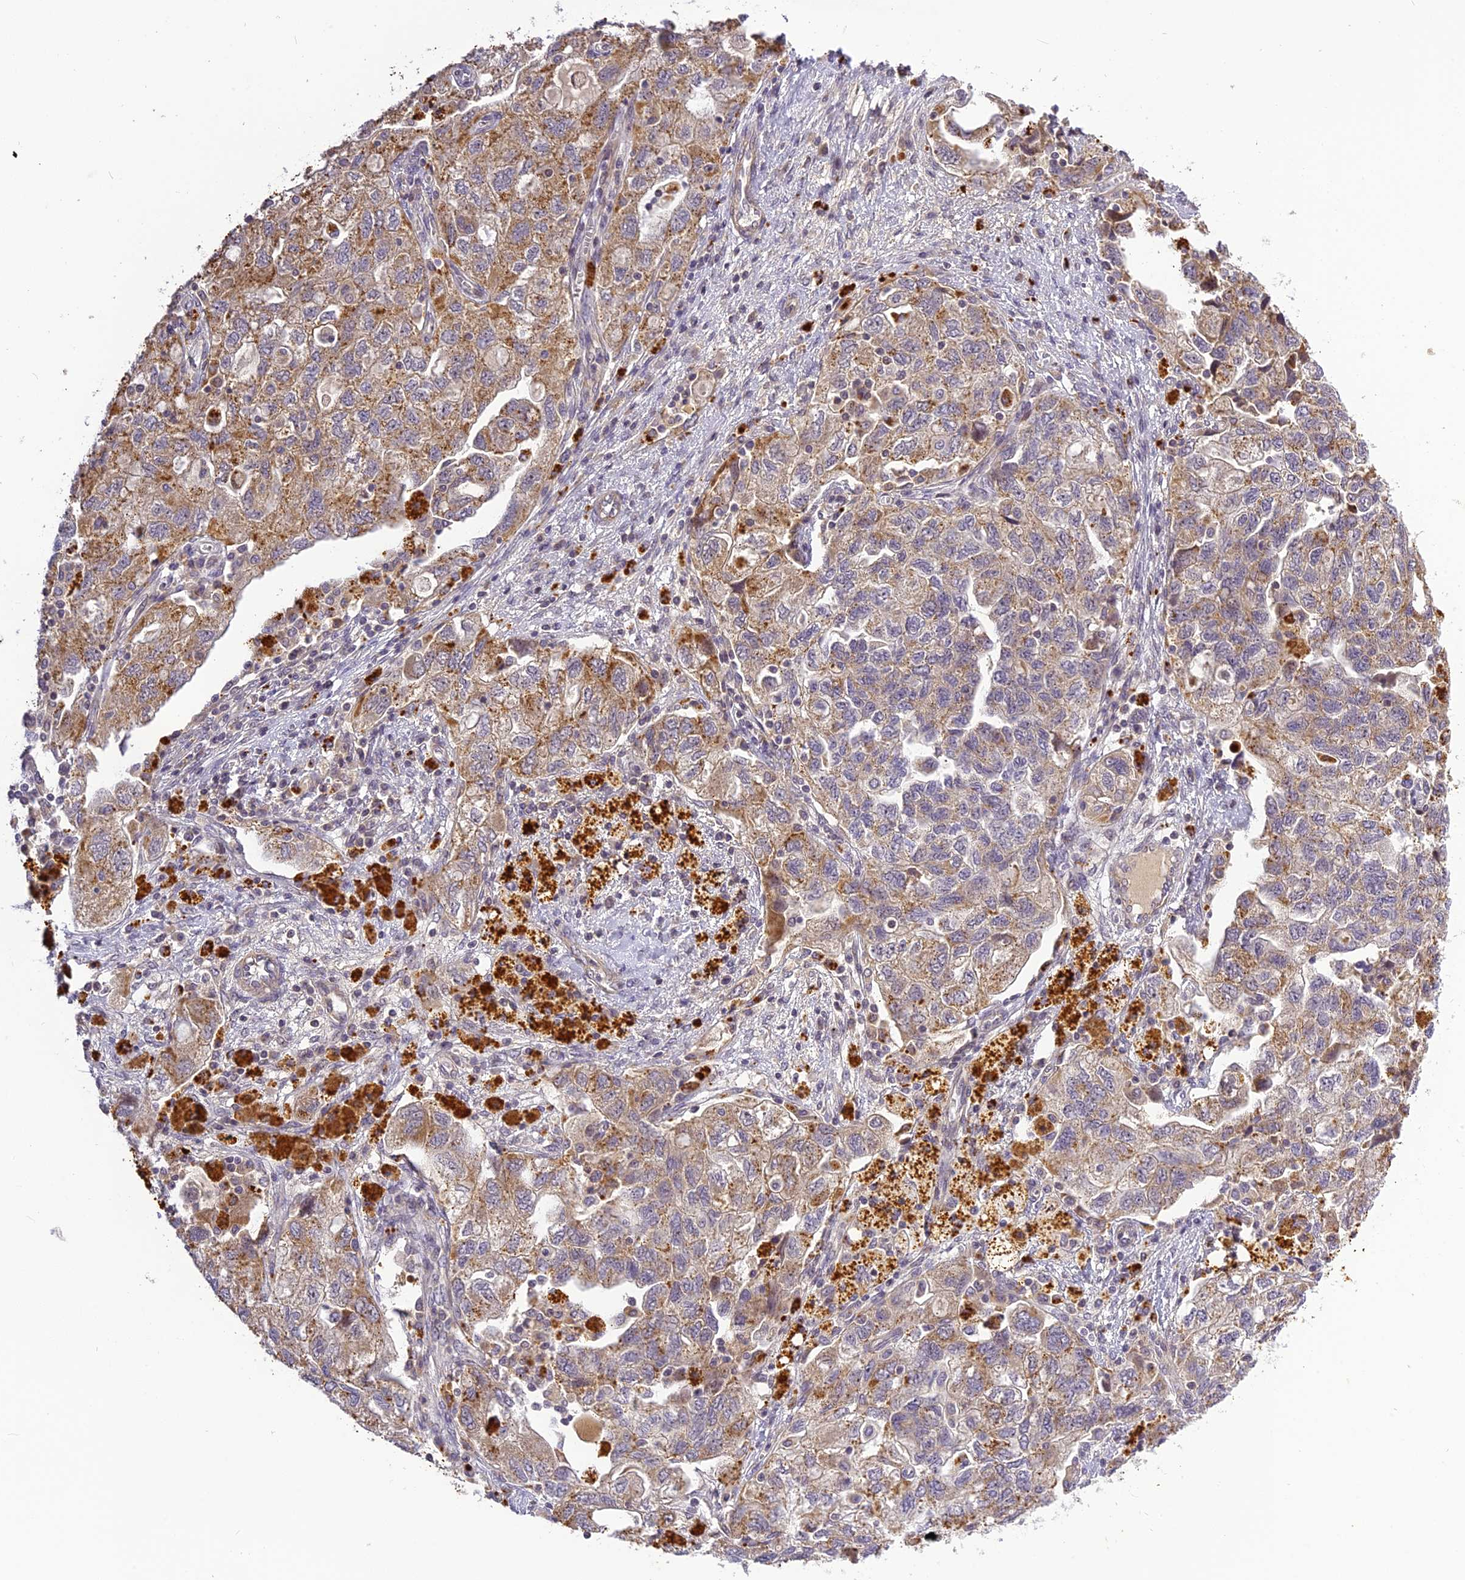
{"staining": {"intensity": "moderate", "quantity": ">75%", "location": "cytoplasmic/membranous"}, "tissue": "ovarian cancer", "cell_type": "Tumor cells", "image_type": "cancer", "snomed": [{"axis": "morphology", "description": "Carcinoma, NOS"}, {"axis": "morphology", "description": "Cystadenocarcinoma, serous, NOS"}, {"axis": "topography", "description": "Ovary"}], "caption": "Approximately >75% of tumor cells in ovarian cancer (carcinoma) demonstrate moderate cytoplasmic/membranous protein staining as visualized by brown immunohistochemical staining.", "gene": "FNIP2", "patient": {"sex": "female", "age": 69}}